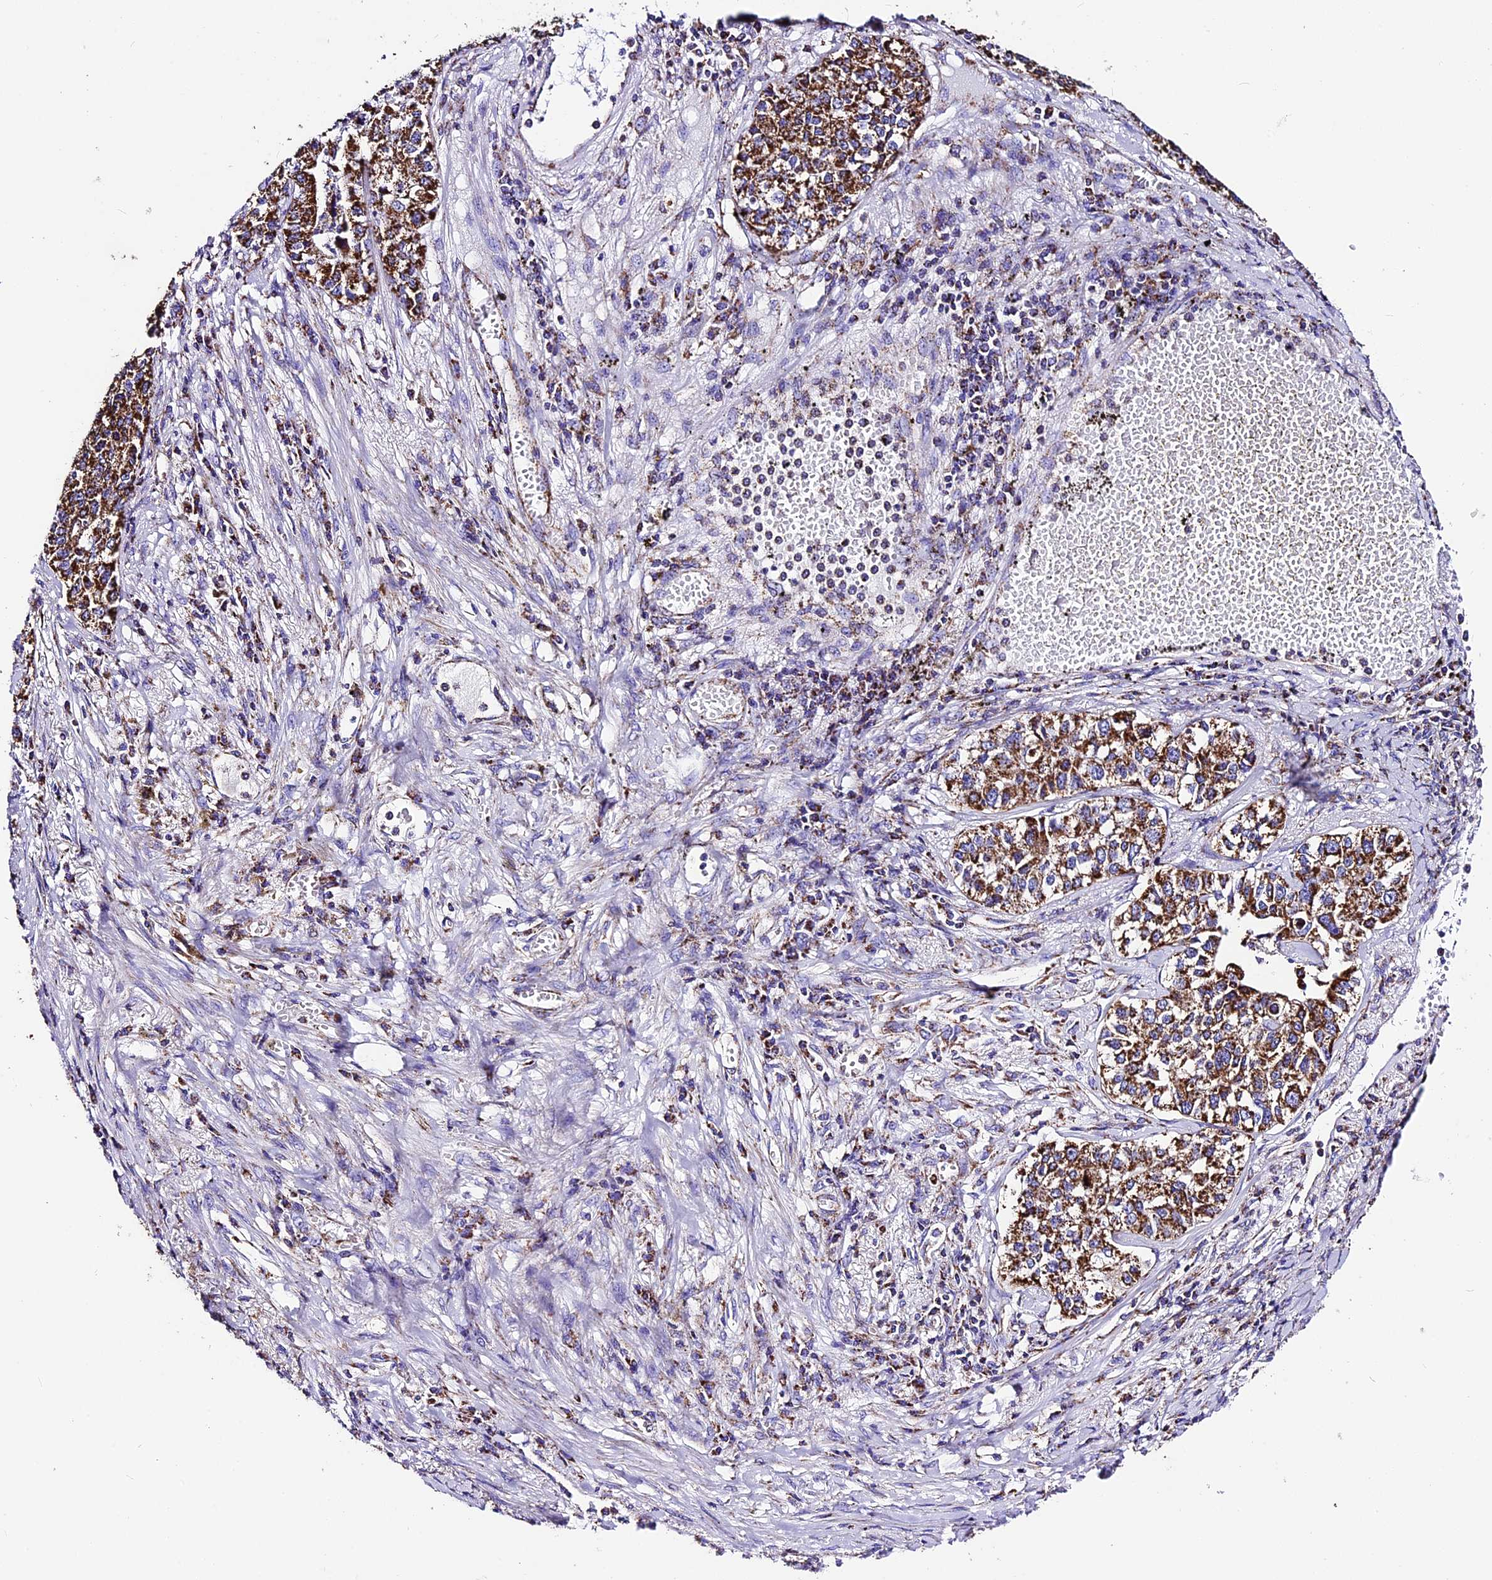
{"staining": {"intensity": "strong", "quantity": ">75%", "location": "cytoplasmic/membranous"}, "tissue": "lung cancer", "cell_type": "Tumor cells", "image_type": "cancer", "snomed": [{"axis": "morphology", "description": "Adenocarcinoma, NOS"}, {"axis": "topography", "description": "Lung"}], "caption": "Immunohistochemical staining of lung adenocarcinoma displays high levels of strong cytoplasmic/membranous expression in approximately >75% of tumor cells.", "gene": "DCAF5", "patient": {"sex": "male", "age": 49}}